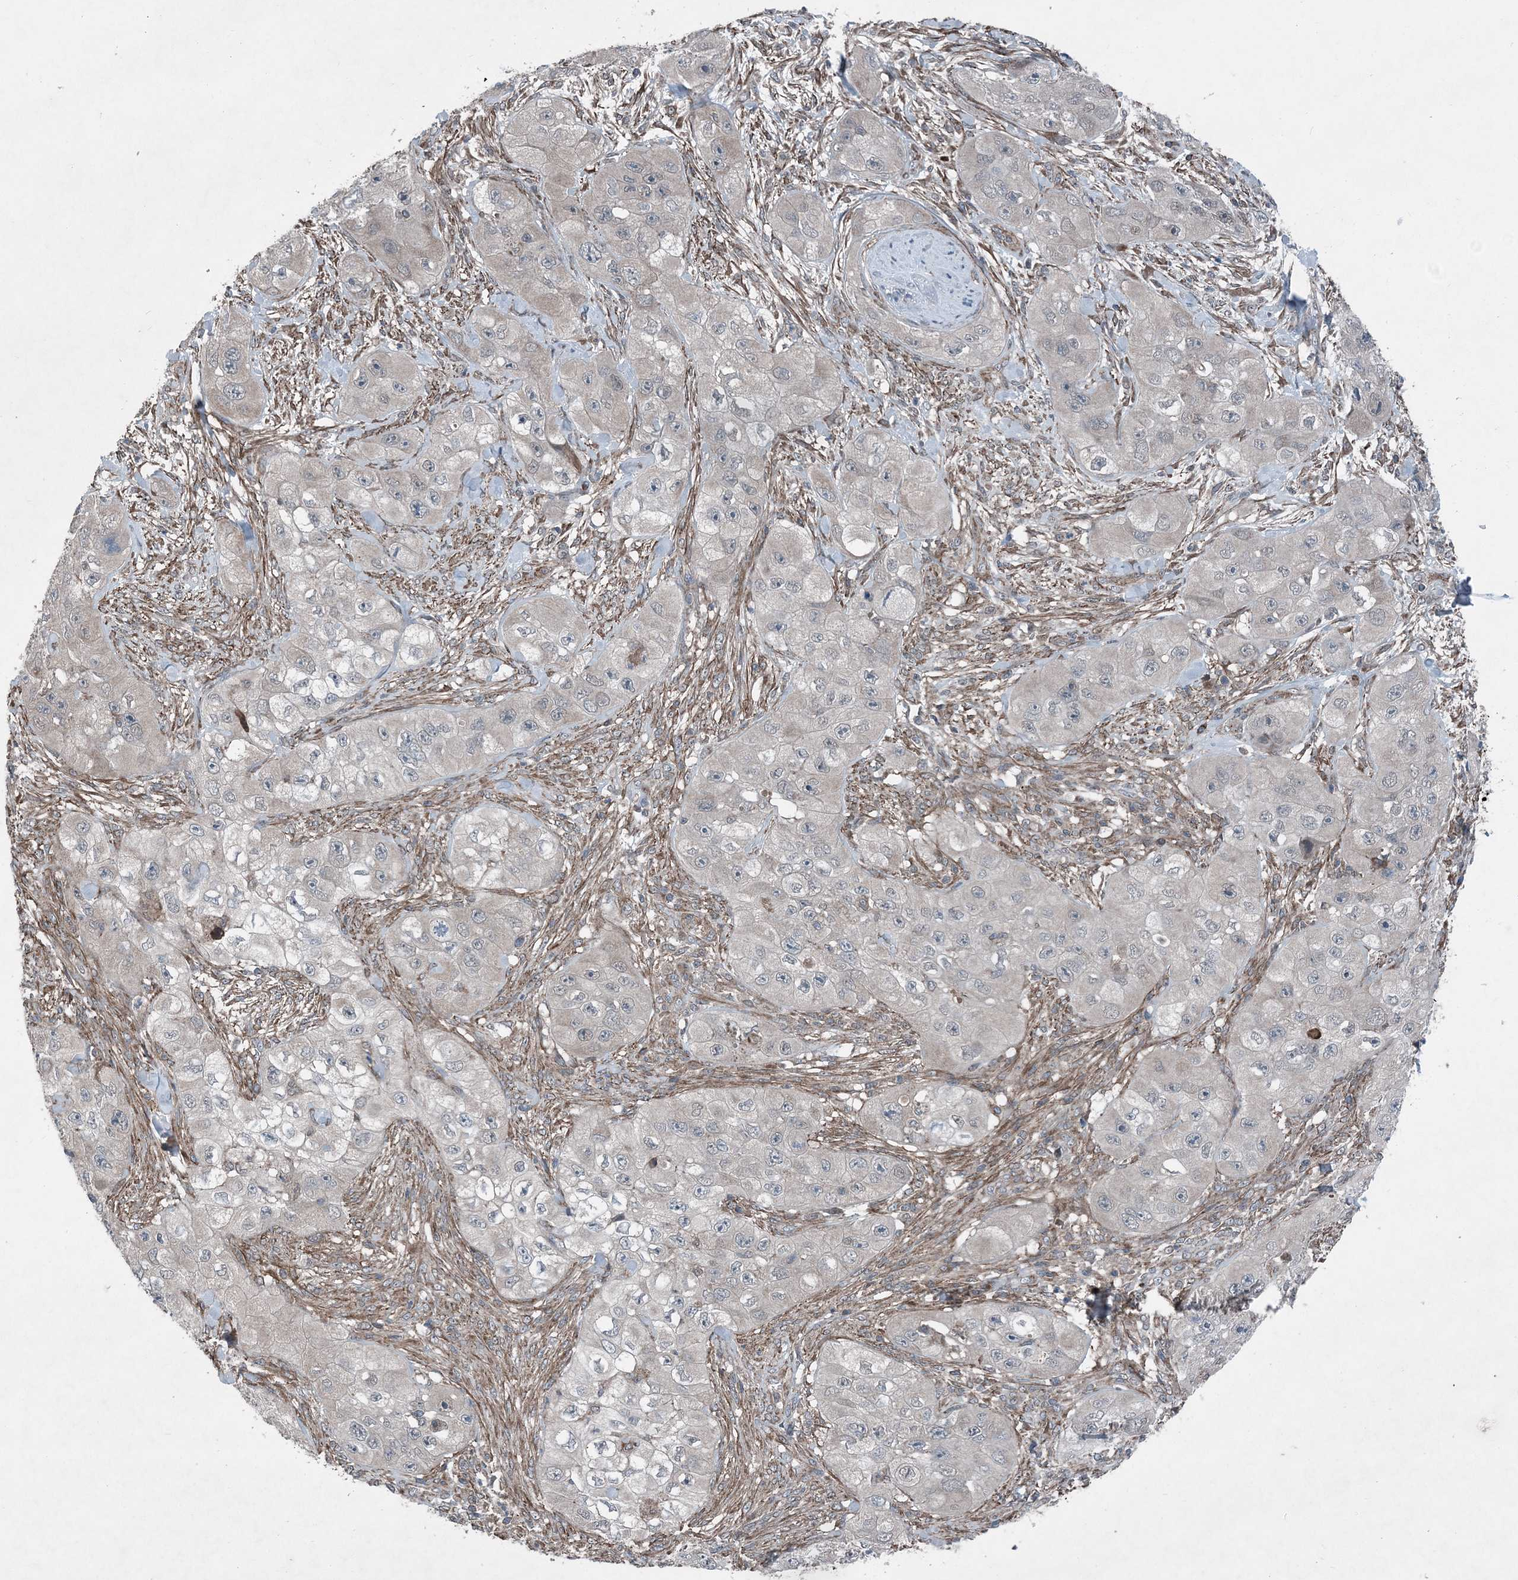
{"staining": {"intensity": "negative", "quantity": "none", "location": "none"}, "tissue": "skin cancer", "cell_type": "Tumor cells", "image_type": "cancer", "snomed": [{"axis": "morphology", "description": "Squamous cell carcinoma, NOS"}, {"axis": "topography", "description": "Skin"}, {"axis": "topography", "description": "Subcutis"}], "caption": "High magnification brightfield microscopy of skin cancer stained with DAB (brown) and counterstained with hematoxylin (blue): tumor cells show no significant positivity.", "gene": "NDUFA2", "patient": {"sex": "male", "age": 73}}